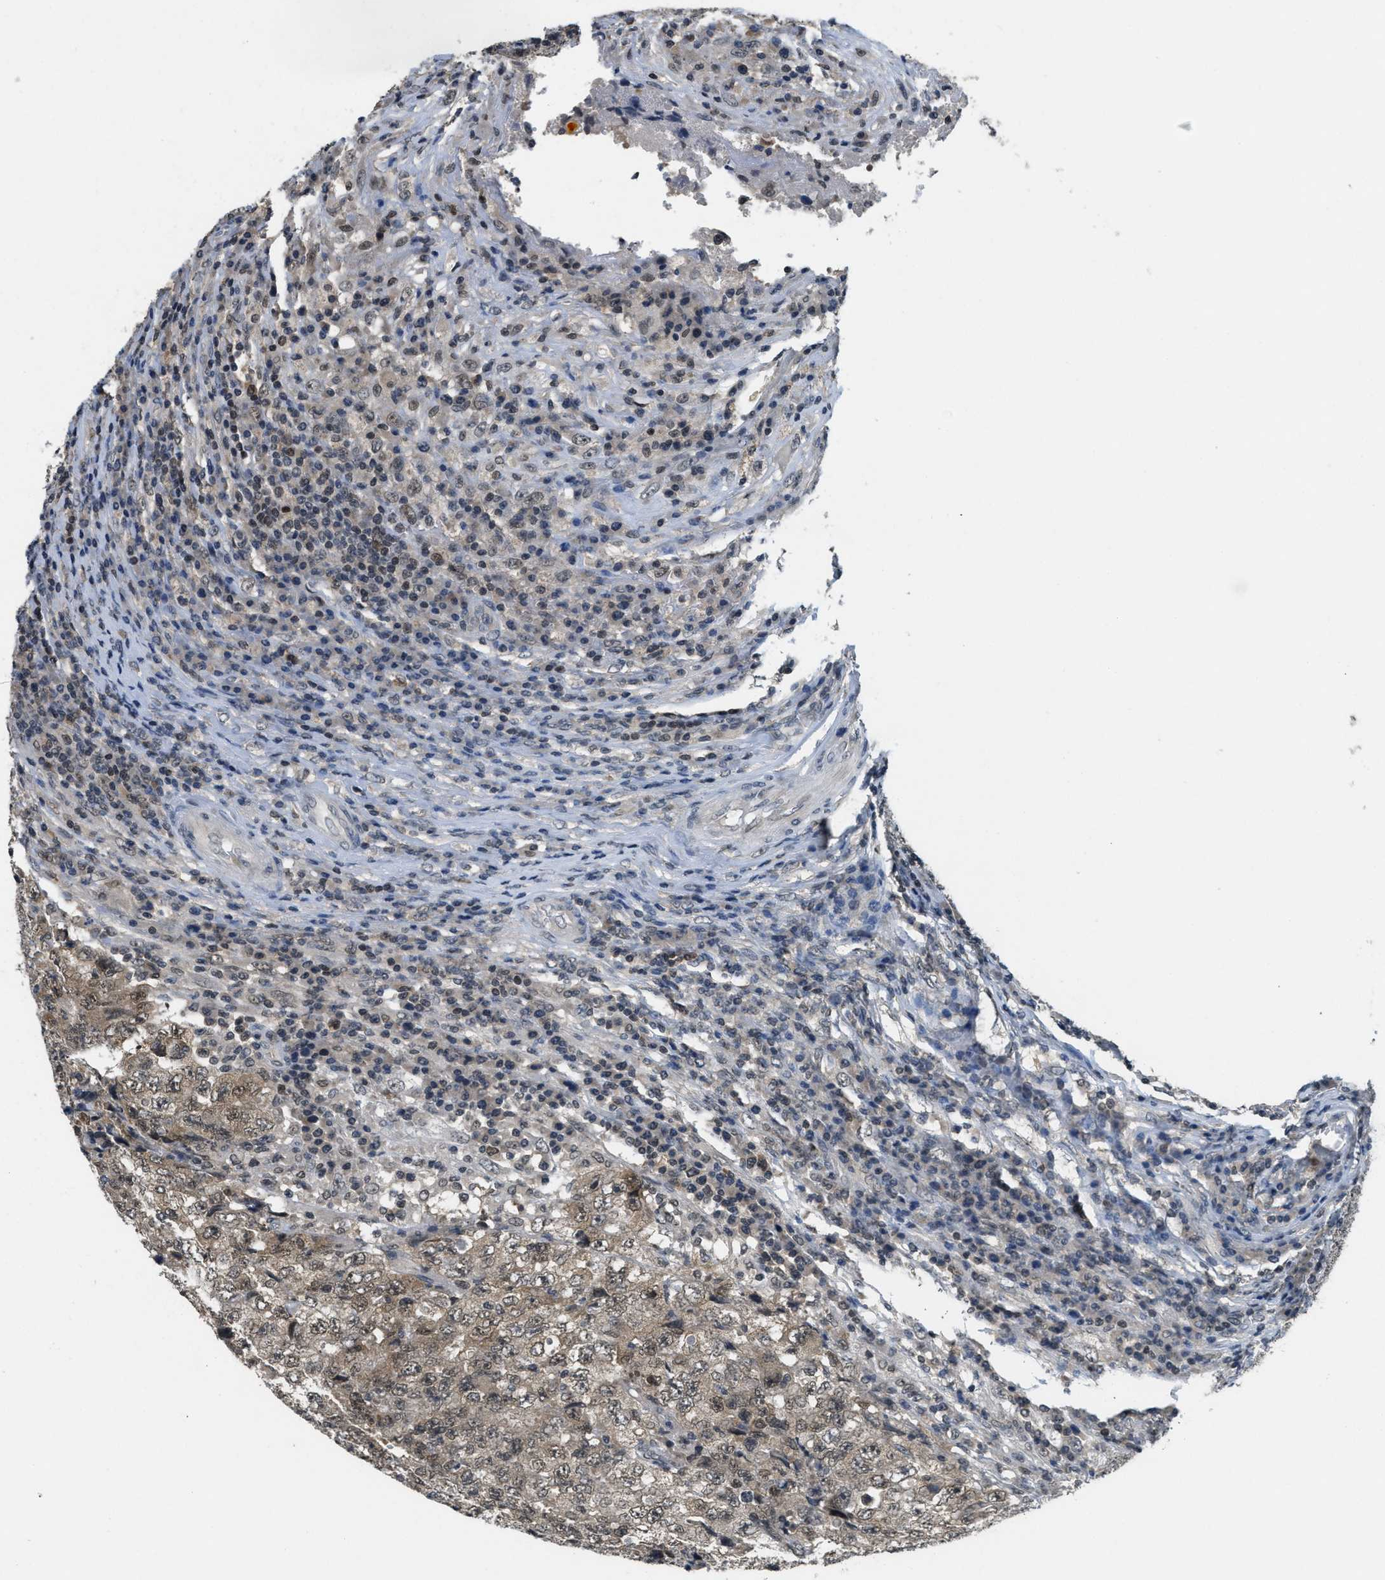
{"staining": {"intensity": "weak", "quantity": ">75%", "location": "cytoplasmic/membranous,nuclear"}, "tissue": "testis cancer", "cell_type": "Tumor cells", "image_type": "cancer", "snomed": [{"axis": "morphology", "description": "Necrosis, NOS"}, {"axis": "morphology", "description": "Carcinoma, Embryonal, NOS"}, {"axis": "topography", "description": "Testis"}], "caption": "Weak cytoplasmic/membranous and nuclear protein positivity is seen in approximately >75% of tumor cells in testis cancer.", "gene": "DNAJB1", "patient": {"sex": "male", "age": 19}}